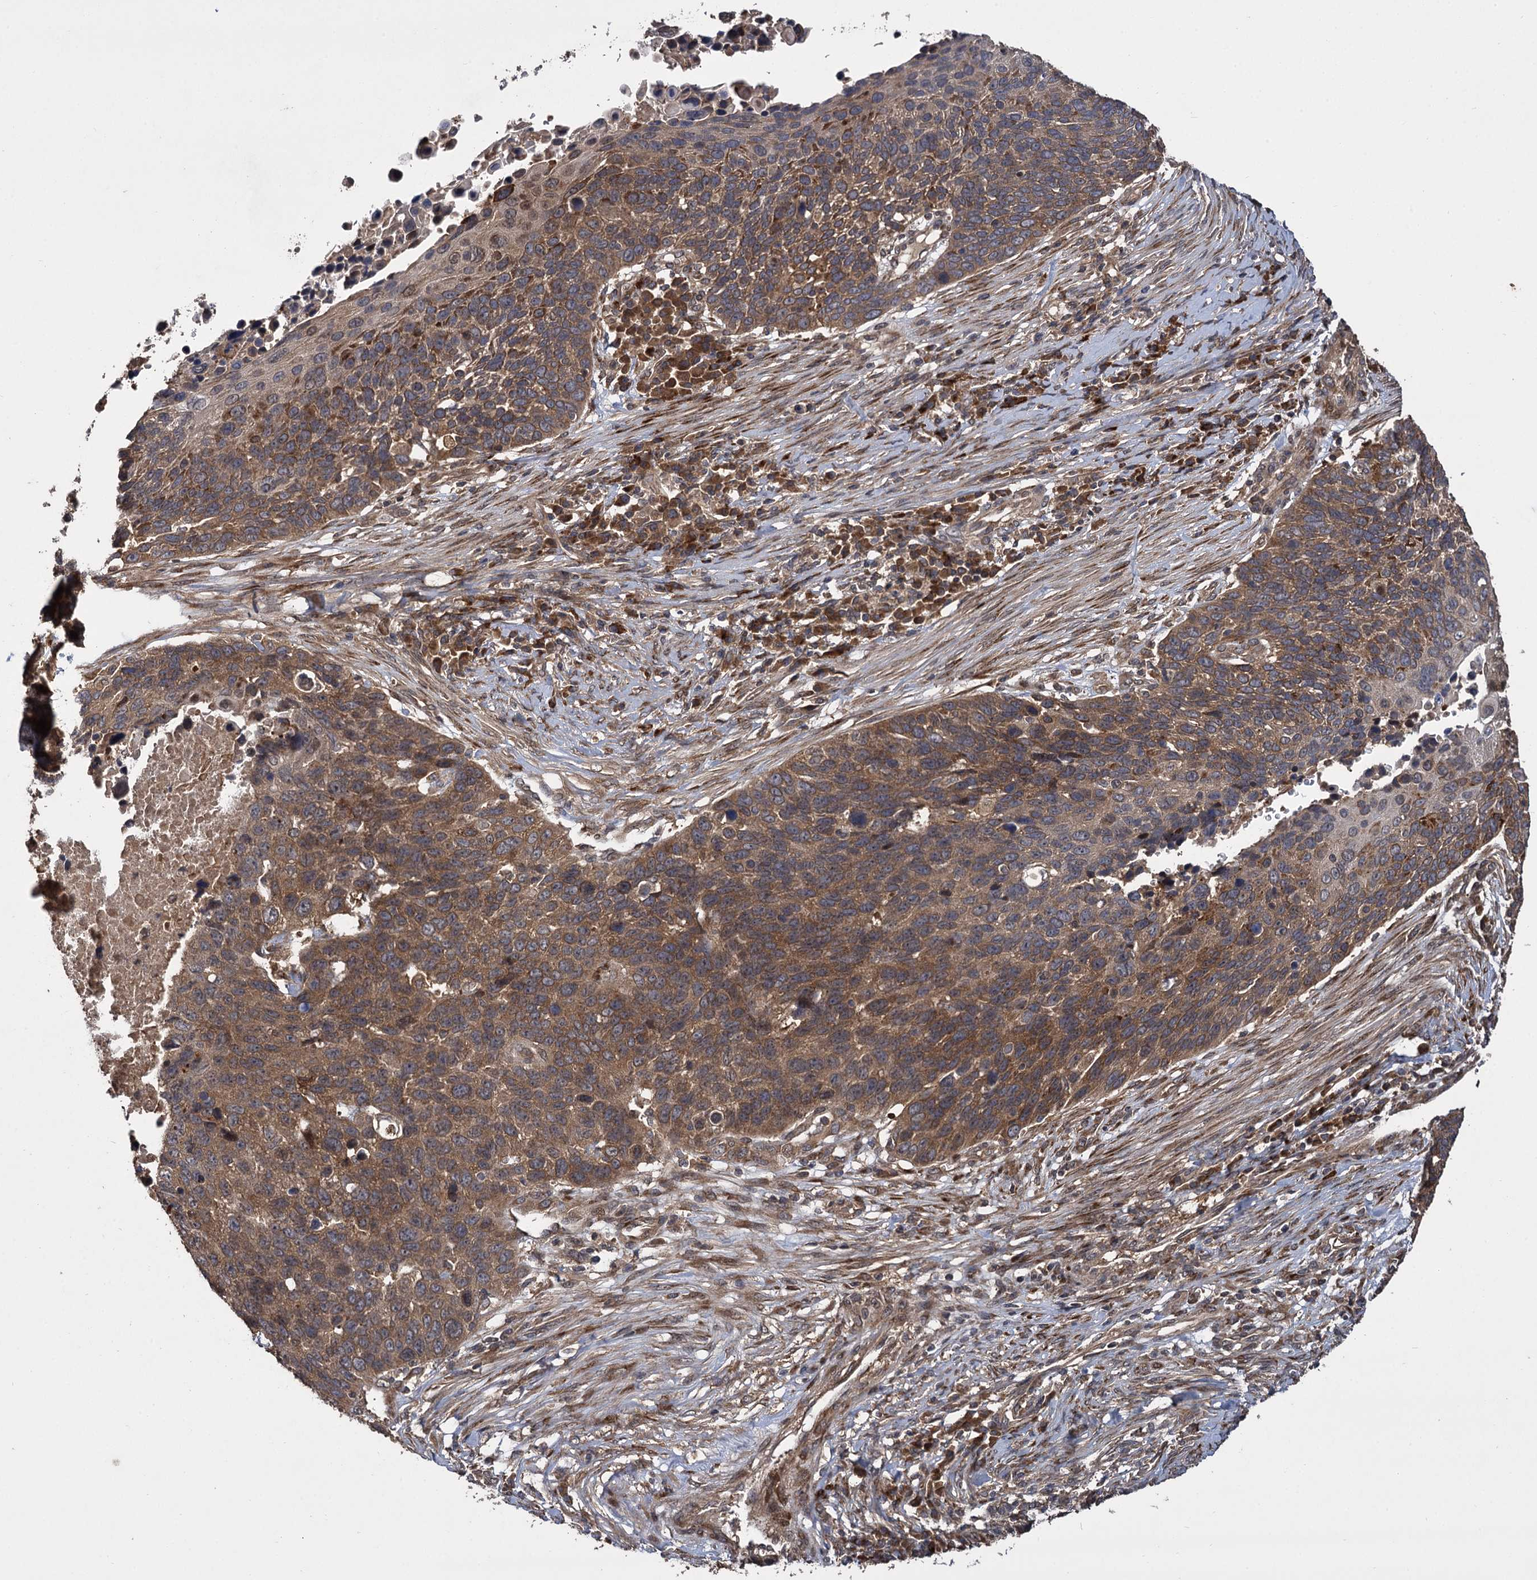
{"staining": {"intensity": "moderate", "quantity": ">75%", "location": "cytoplasmic/membranous"}, "tissue": "lung cancer", "cell_type": "Tumor cells", "image_type": "cancer", "snomed": [{"axis": "morphology", "description": "Normal tissue, NOS"}, {"axis": "morphology", "description": "Squamous cell carcinoma, NOS"}, {"axis": "topography", "description": "Lymph node"}, {"axis": "topography", "description": "Lung"}], "caption": "Brown immunohistochemical staining in lung cancer (squamous cell carcinoma) reveals moderate cytoplasmic/membranous staining in about >75% of tumor cells.", "gene": "INPPL1", "patient": {"sex": "male", "age": 66}}